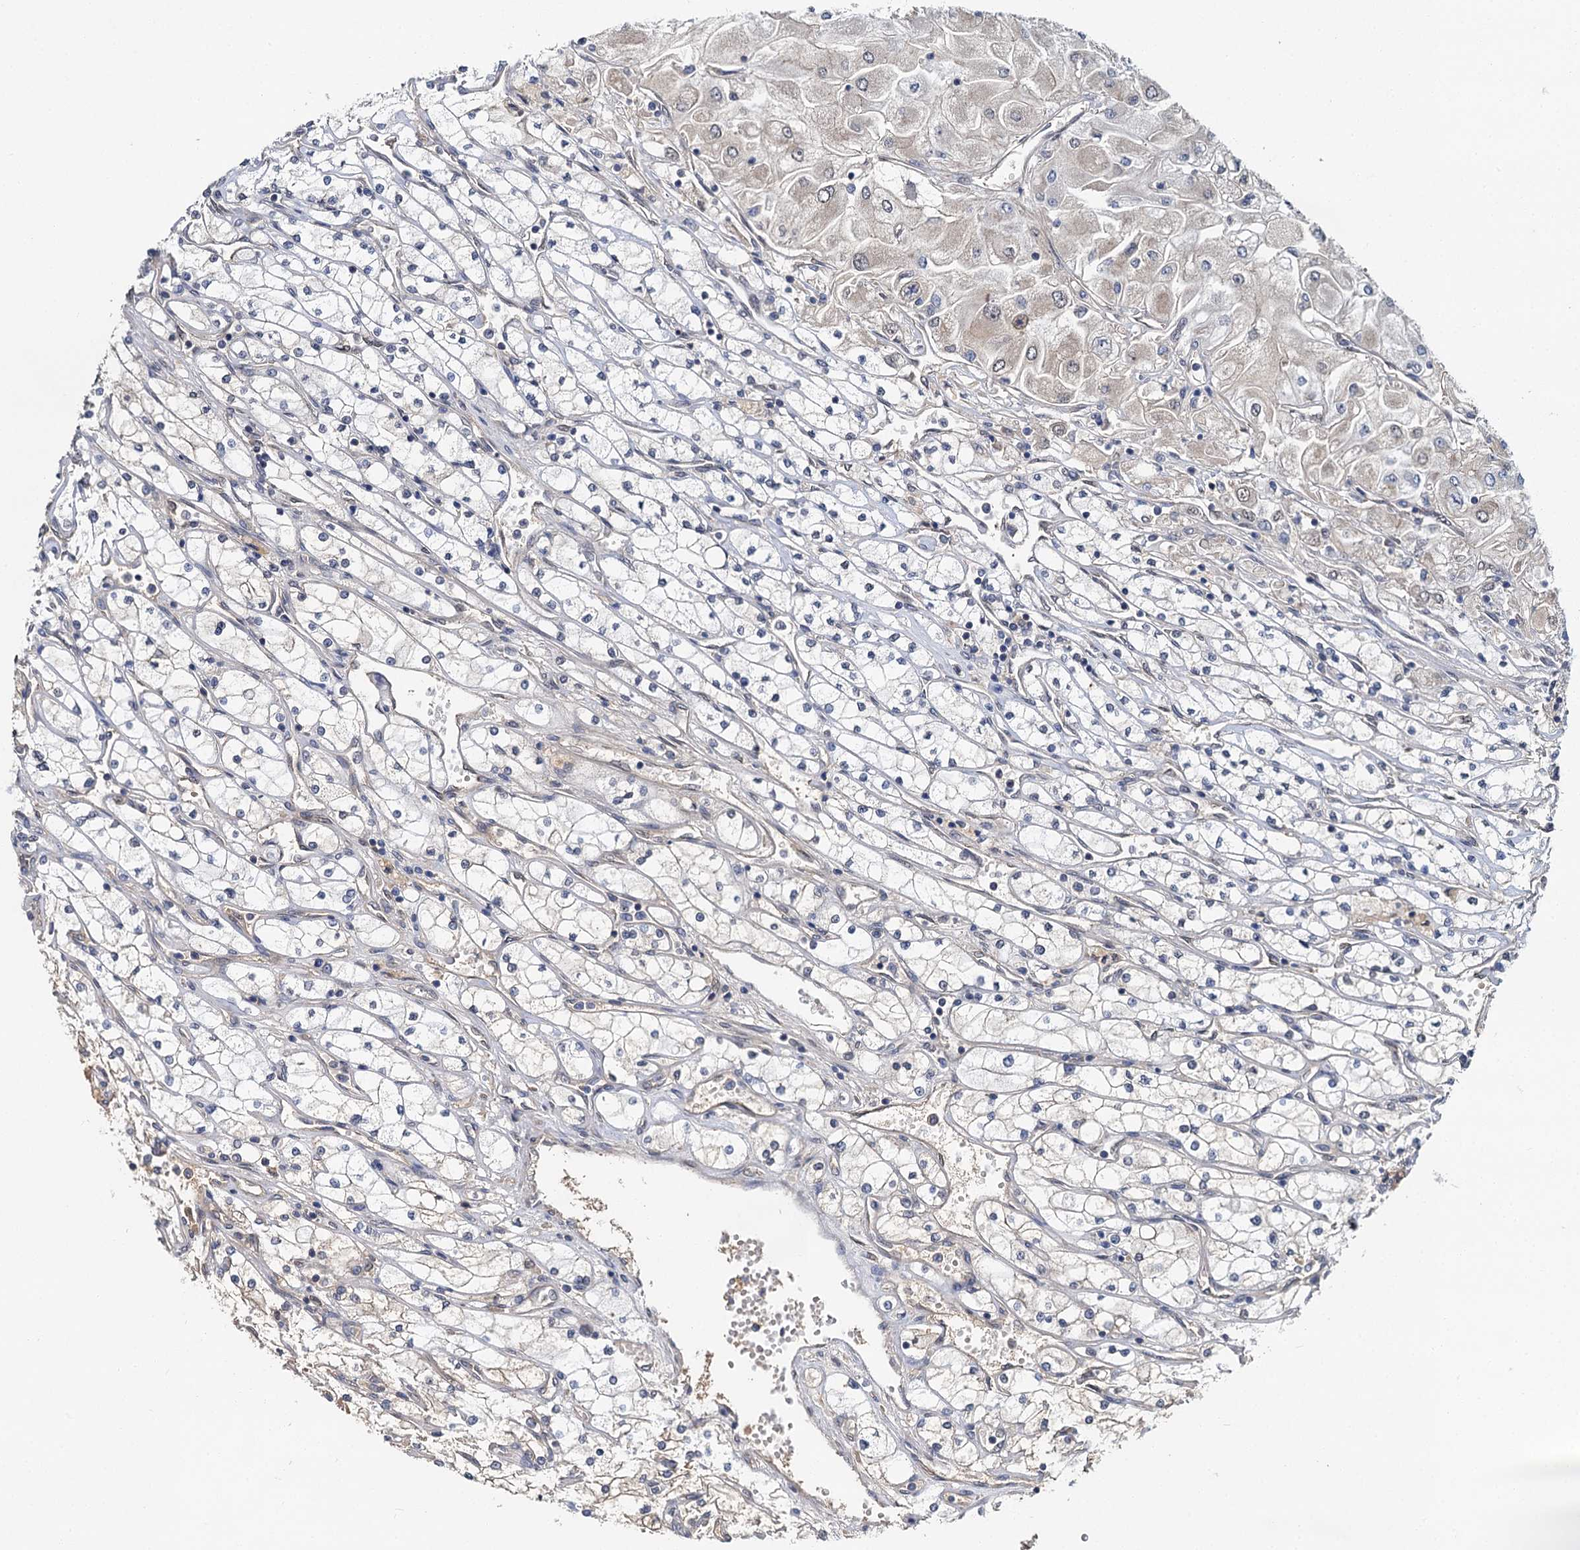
{"staining": {"intensity": "negative", "quantity": "none", "location": "none"}, "tissue": "renal cancer", "cell_type": "Tumor cells", "image_type": "cancer", "snomed": [{"axis": "morphology", "description": "Adenocarcinoma, NOS"}, {"axis": "topography", "description": "Kidney"}], "caption": "Renal cancer (adenocarcinoma) was stained to show a protein in brown. There is no significant staining in tumor cells.", "gene": "ZNF324", "patient": {"sex": "male", "age": 80}}